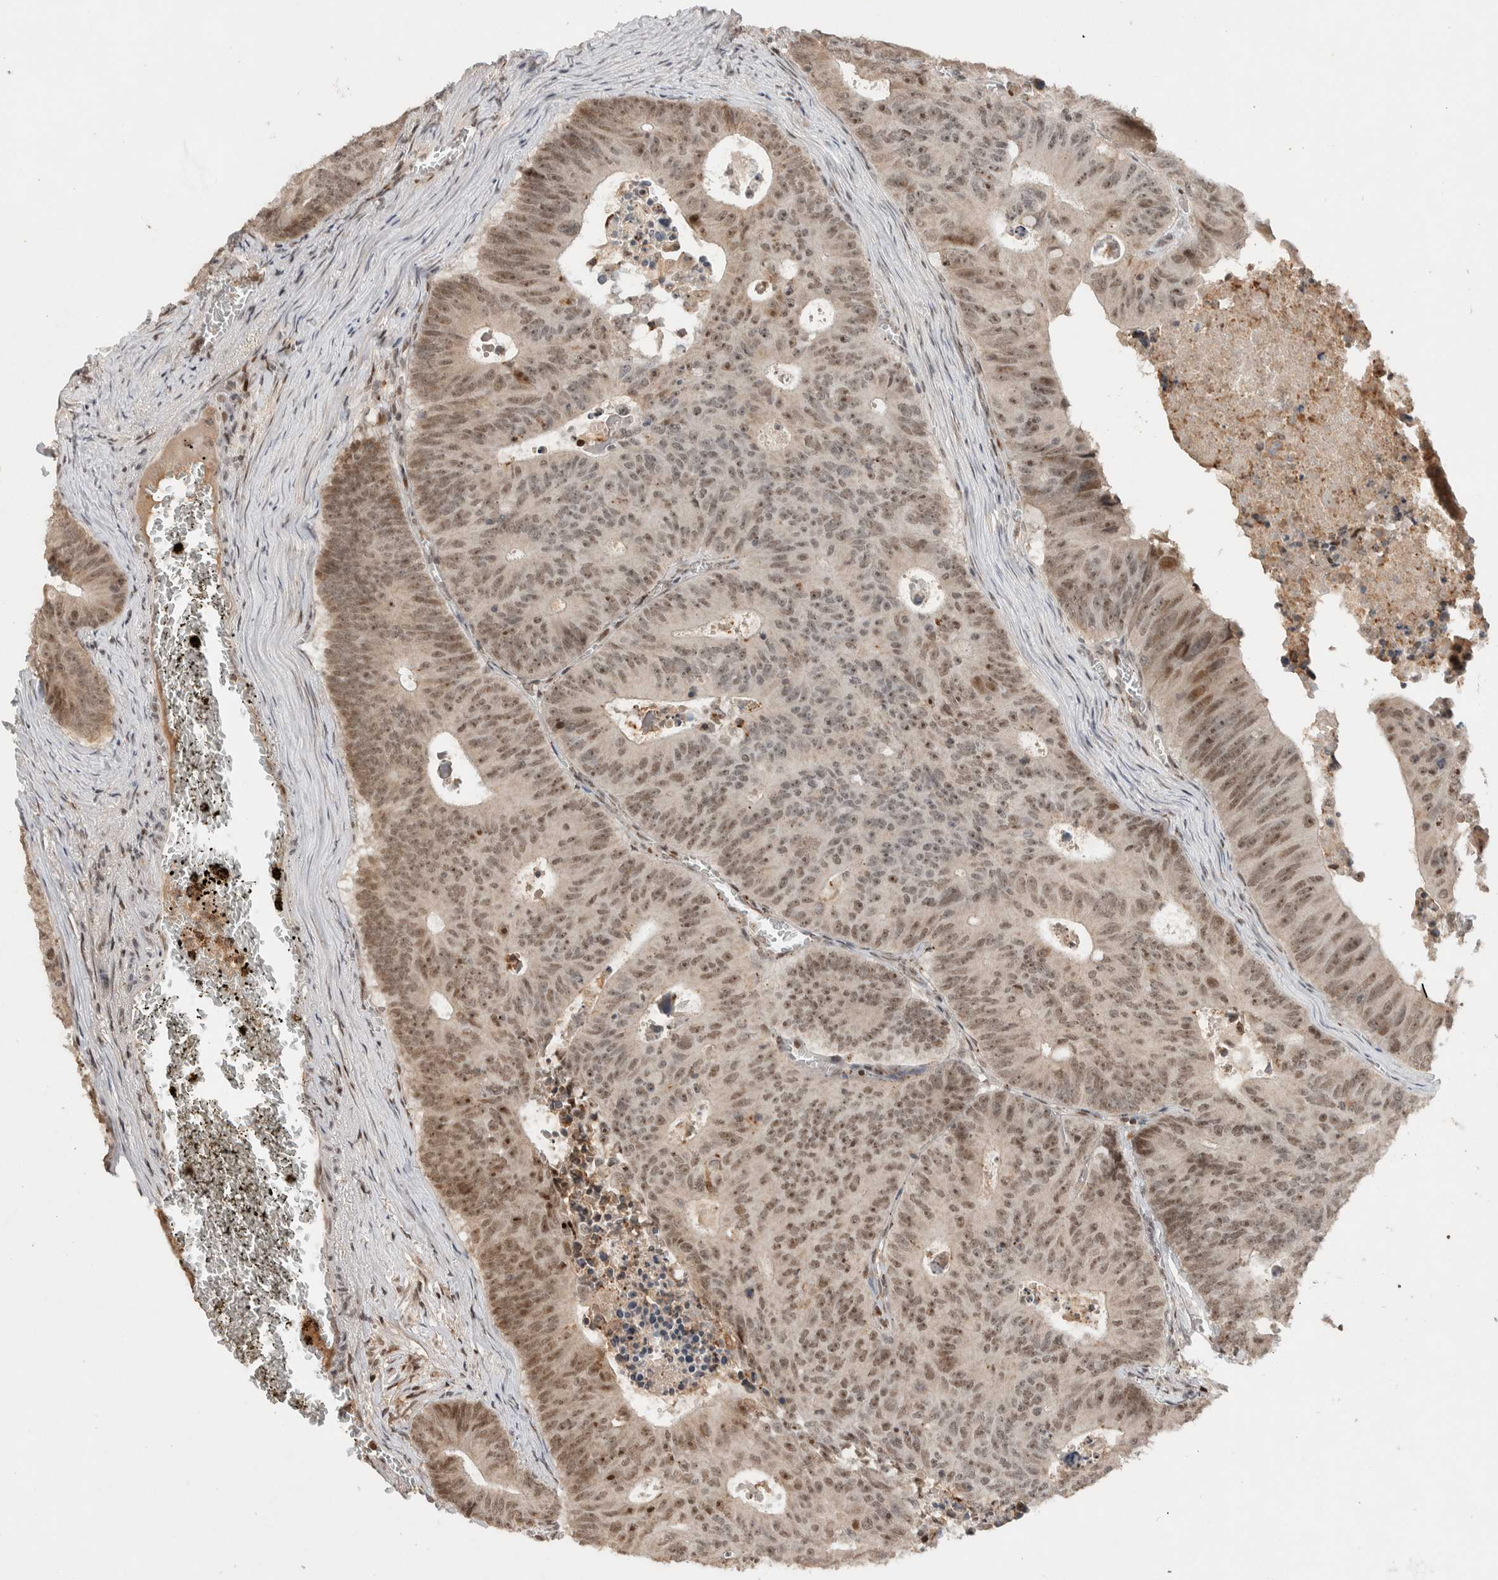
{"staining": {"intensity": "moderate", "quantity": ">75%", "location": "nuclear"}, "tissue": "colorectal cancer", "cell_type": "Tumor cells", "image_type": "cancer", "snomed": [{"axis": "morphology", "description": "Adenocarcinoma, NOS"}, {"axis": "topography", "description": "Colon"}], "caption": "Brown immunohistochemical staining in human adenocarcinoma (colorectal) shows moderate nuclear expression in about >75% of tumor cells. The staining is performed using DAB brown chromogen to label protein expression. The nuclei are counter-stained blue using hematoxylin.", "gene": "ZNF521", "patient": {"sex": "male", "age": 87}}